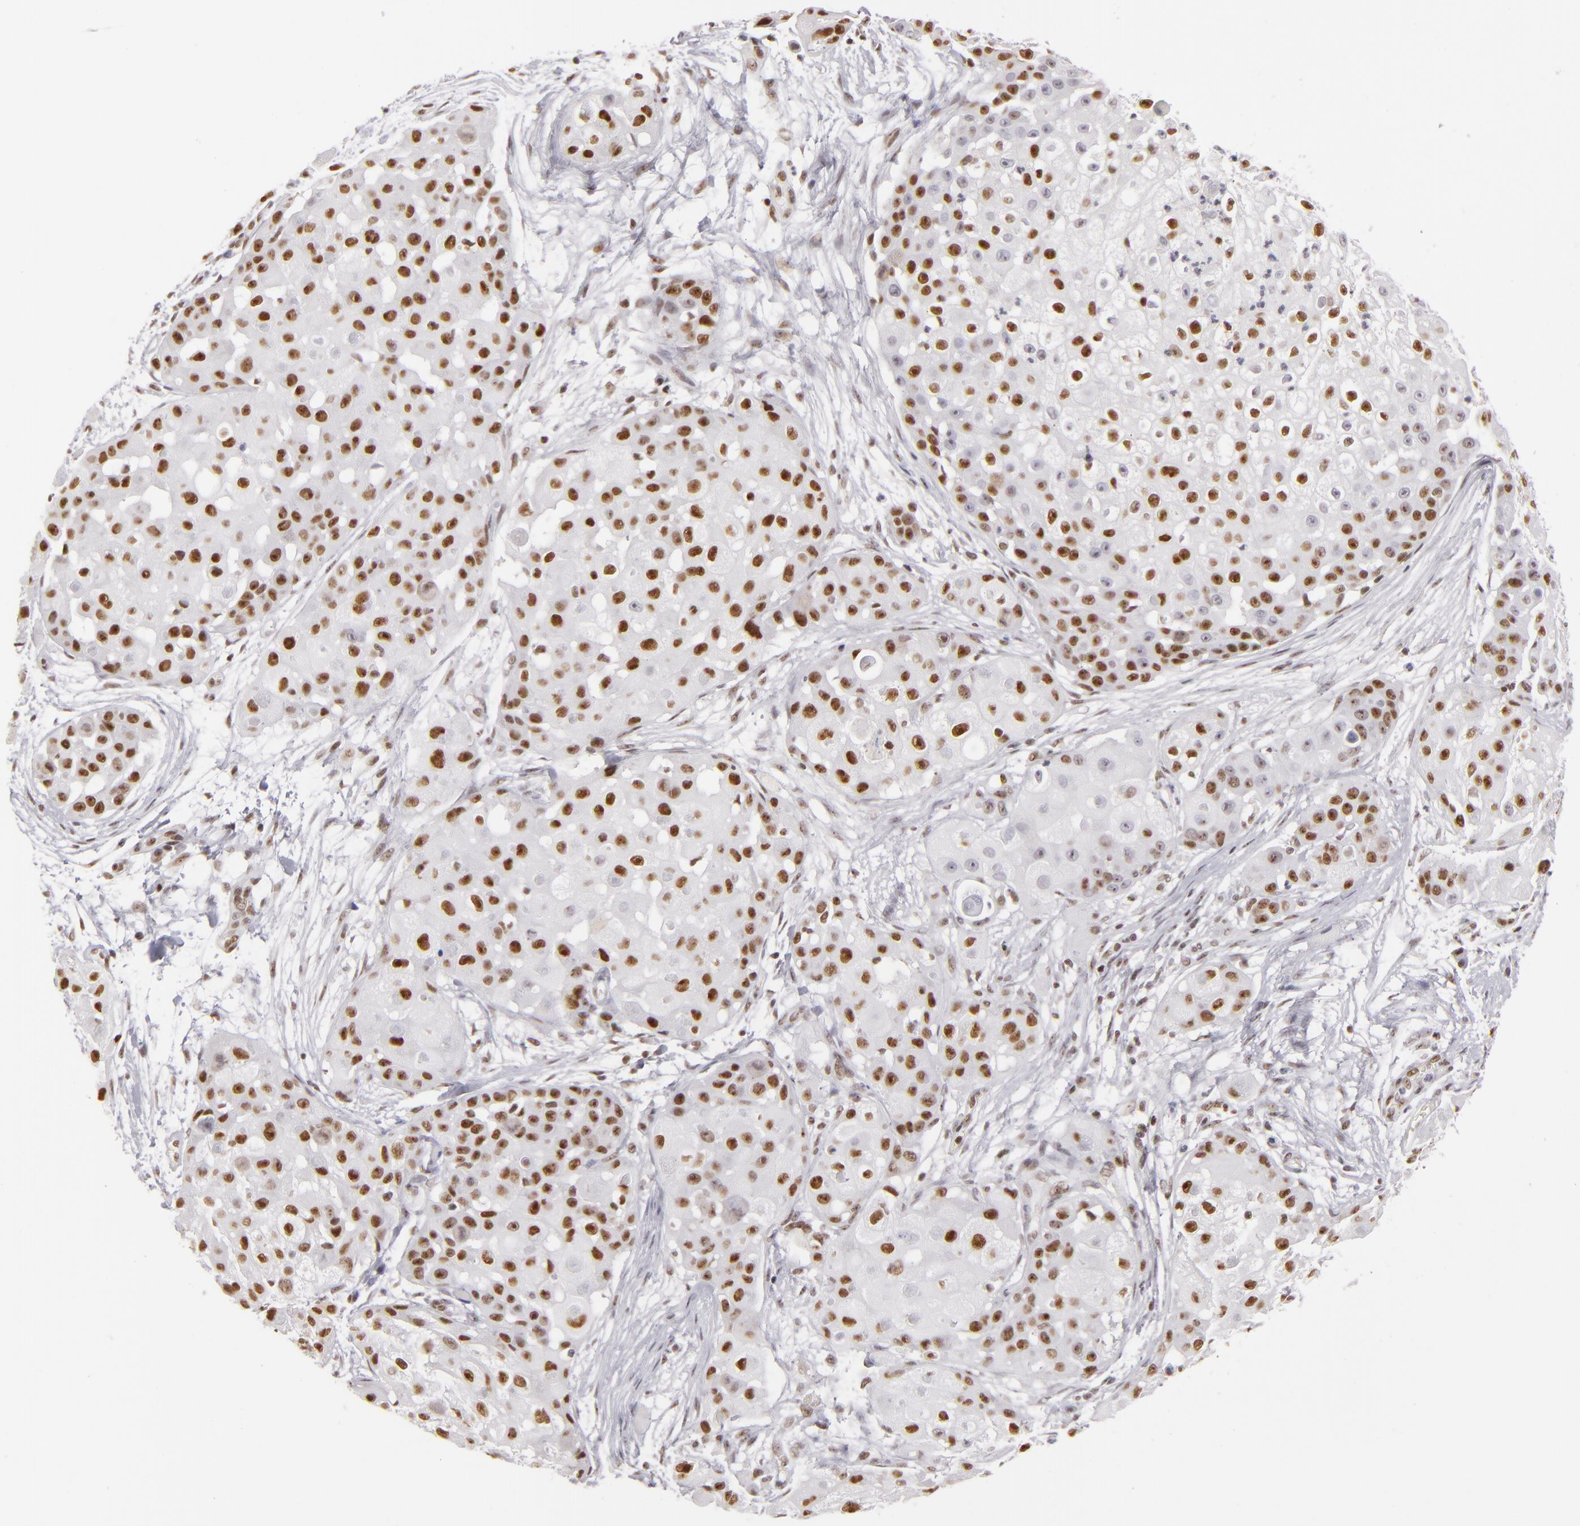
{"staining": {"intensity": "strong", "quantity": ">75%", "location": "nuclear"}, "tissue": "skin cancer", "cell_type": "Tumor cells", "image_type": "cancer", "snomed": [{"axis": "morphology", "description": "Squamous cell carcinoma, NOS"}, {"axis": "topography", "description": "Skin"}], "caption": "High-magnification brightfield microscopy of skin cancer stained with DAB (3,3'-diaminobenzidine) (brown) and counterstained with hematoxylin (blue). tumor cells exhibit strong nuclear staining is identified in about>75% of cells.", "gene": "DAXX", "patient": {"sex": "female", "age": 57}}